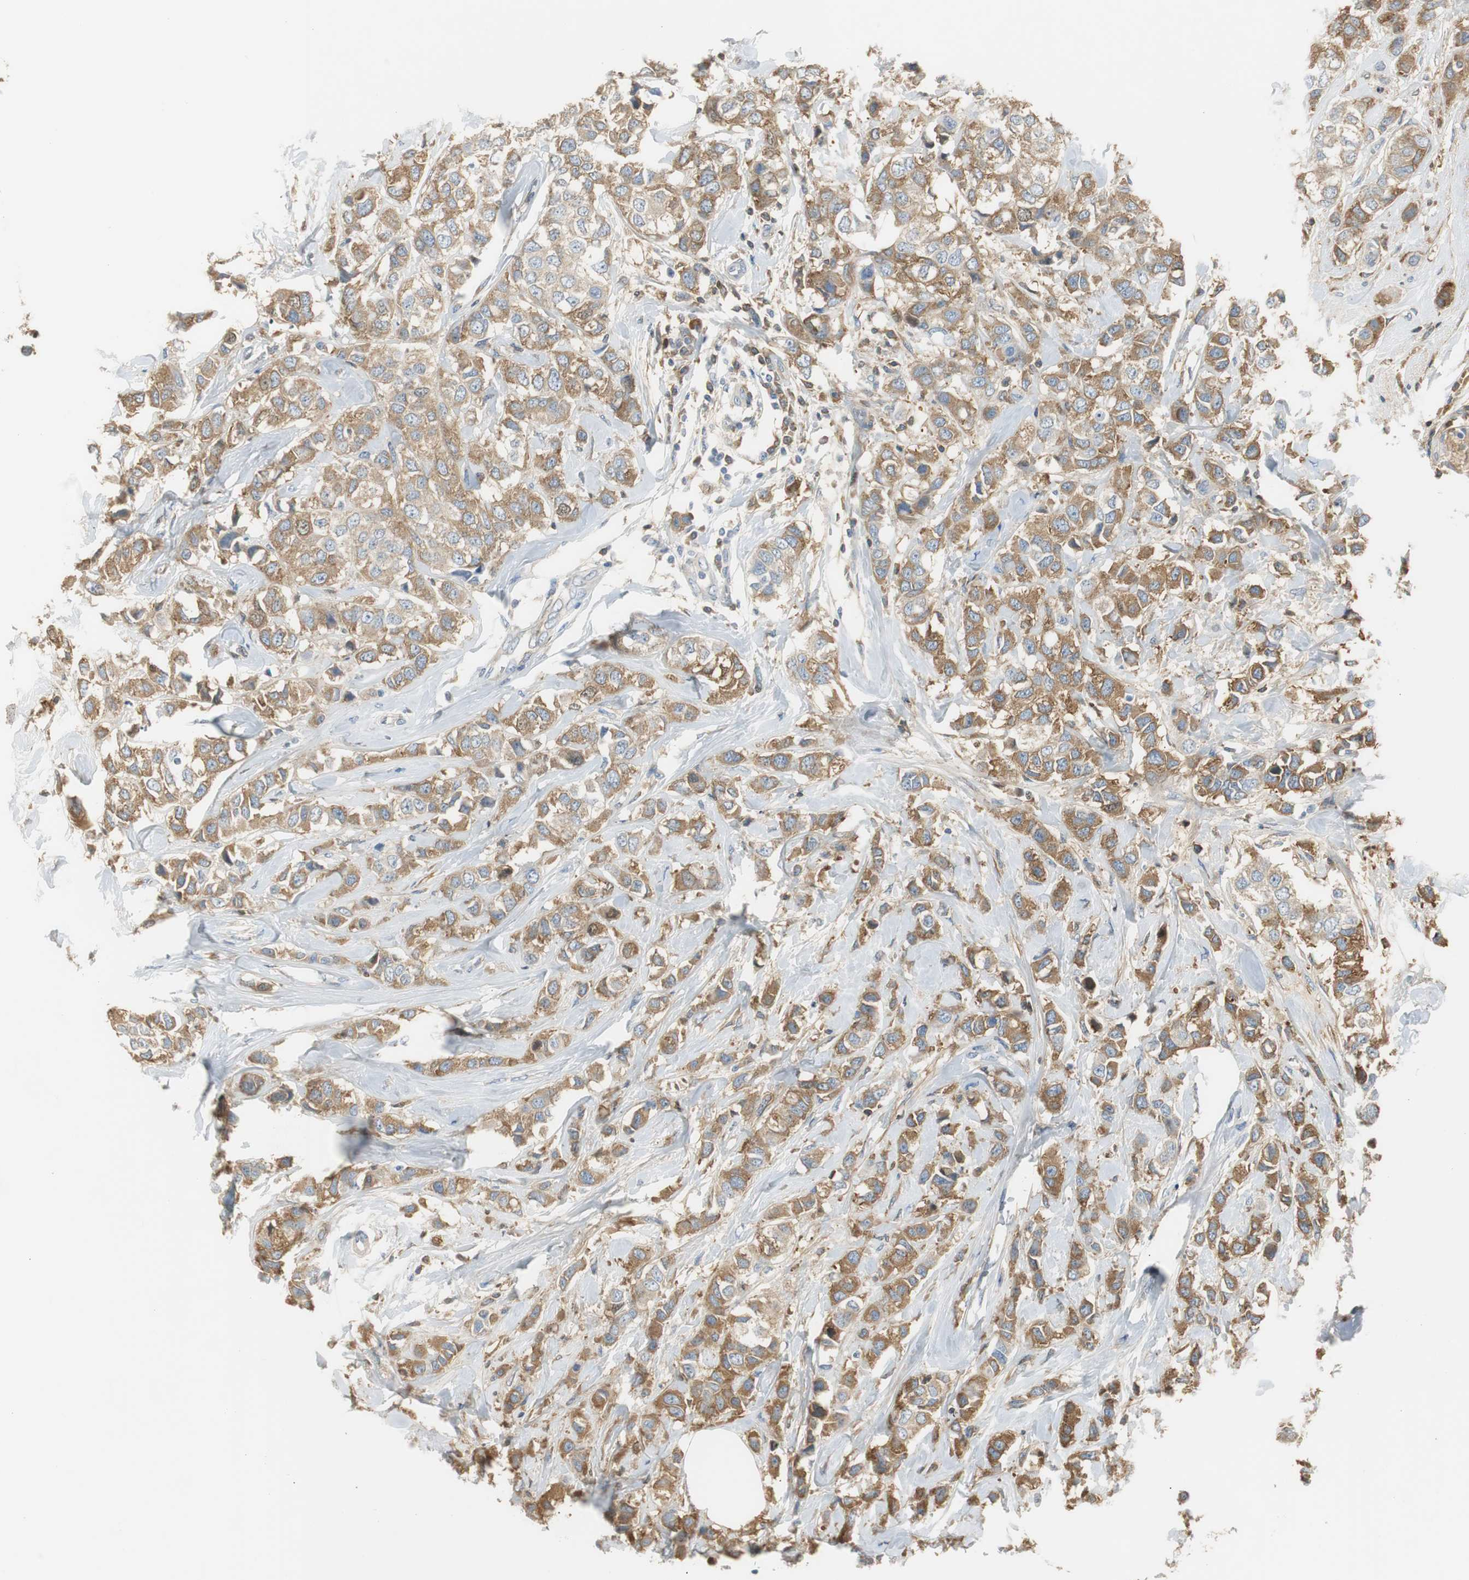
{"staining": {"intensity": "moderate", "quantity": ">75%", "location": "cytoplasmic/membranous"}, "tissue": "breast cancer", "cell_type": "Tumor cells", "image_type": "cancer", "snomed": [{"axis": "morphology", "description": "Duct carcinoma"}, {"axis": "topography", "description": "Breast"}], "caption": "This is a histology image of IHC staining of breast cancer (infiltrating ductal carcinoma), which shows moderate positivity in the cytoplasmic/membranous of tumor cells.", "gene": "SERPINF1", "patient": {"sex": "female", "age": 50}}